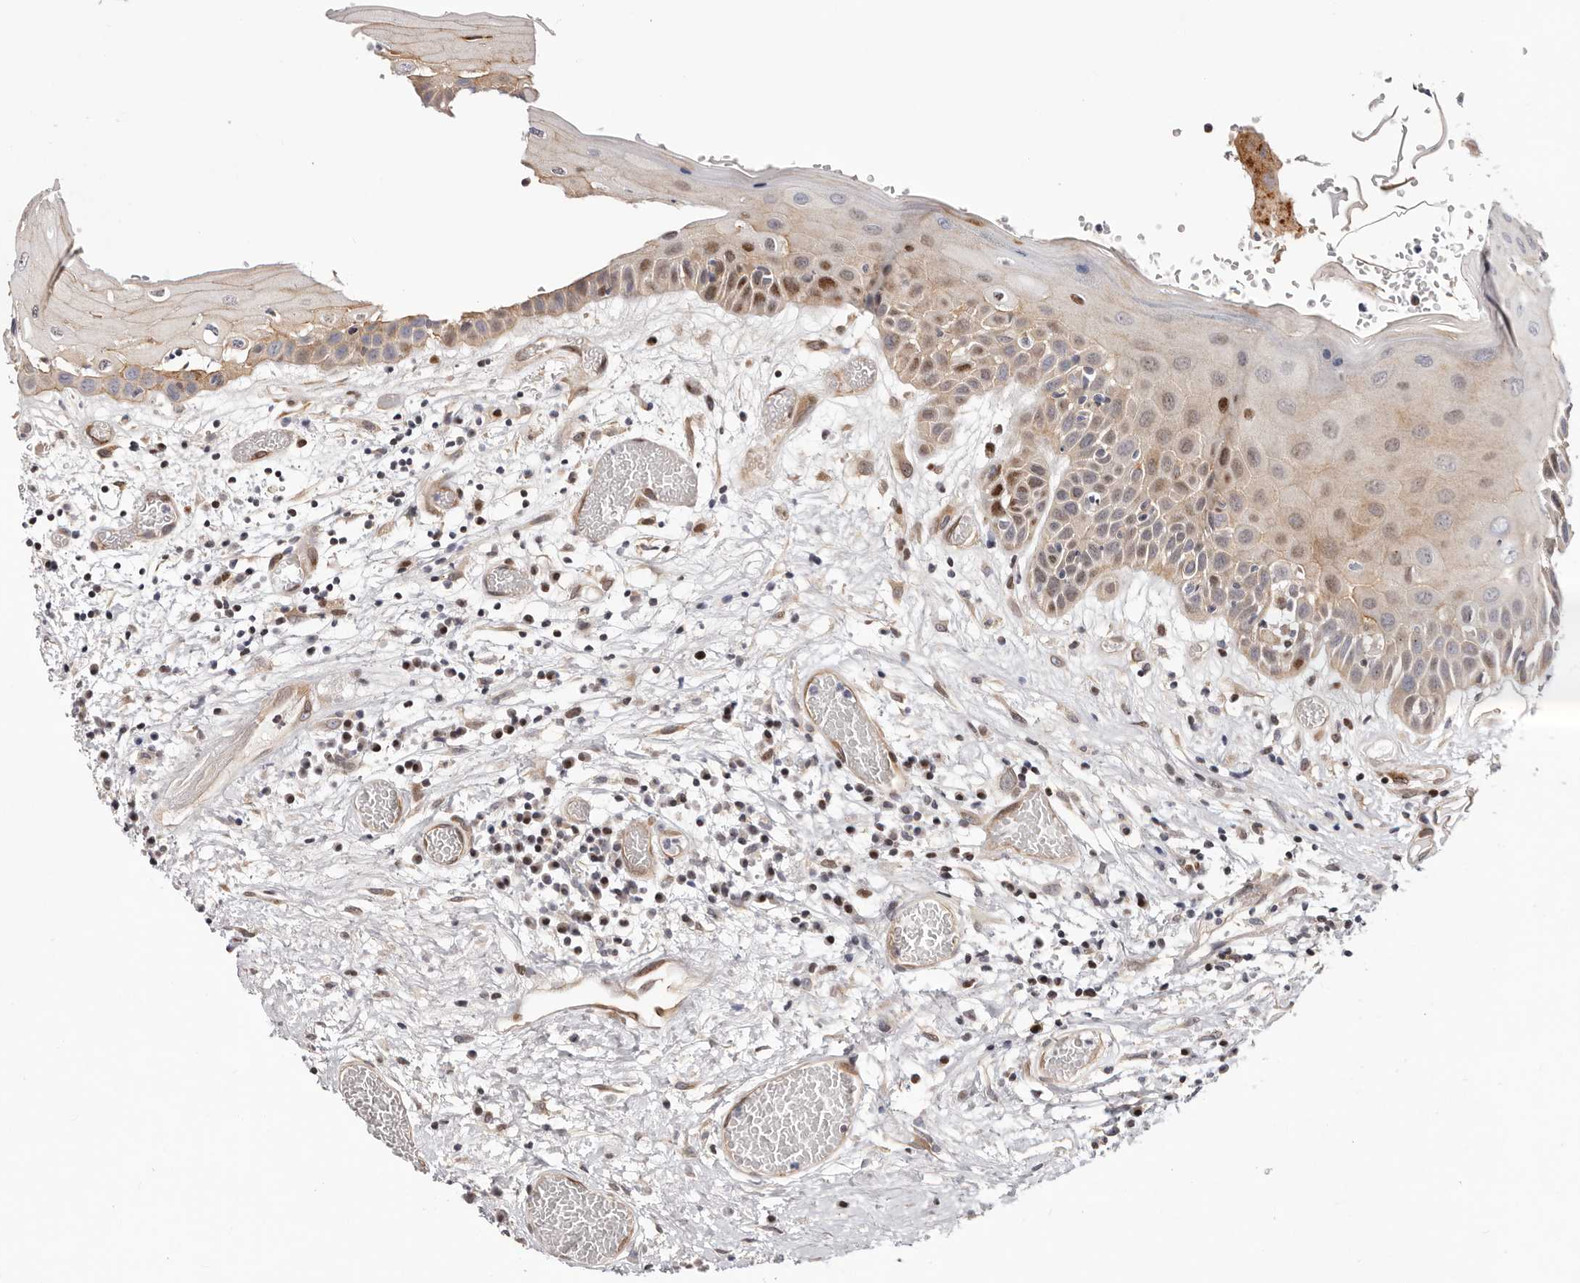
{"staining": {"intensity": "moderate", "quantity": "<25%", "location": "cytoplasmic/membranous,nuclear"}, "tissue": "oral mucosa", "cell_type": "Squamous epithelial cells", "image_type": "normal", "snomed": [{"axis": "morphology", "description": "Normal tissue, NOS"}, {"axis": "topography", "description": "Oral tissue"}], "caption": "DAB (3,3'-diaminobenzidine) immunohistochemical staining of normal human oral mucosa exhibits moderate cytoplasmic/membranous,nuclear protein staining in about <25% of squamous epithelial cells.", "gene": "EPHX3", "patient": {"sex": "female", "age": 76}}